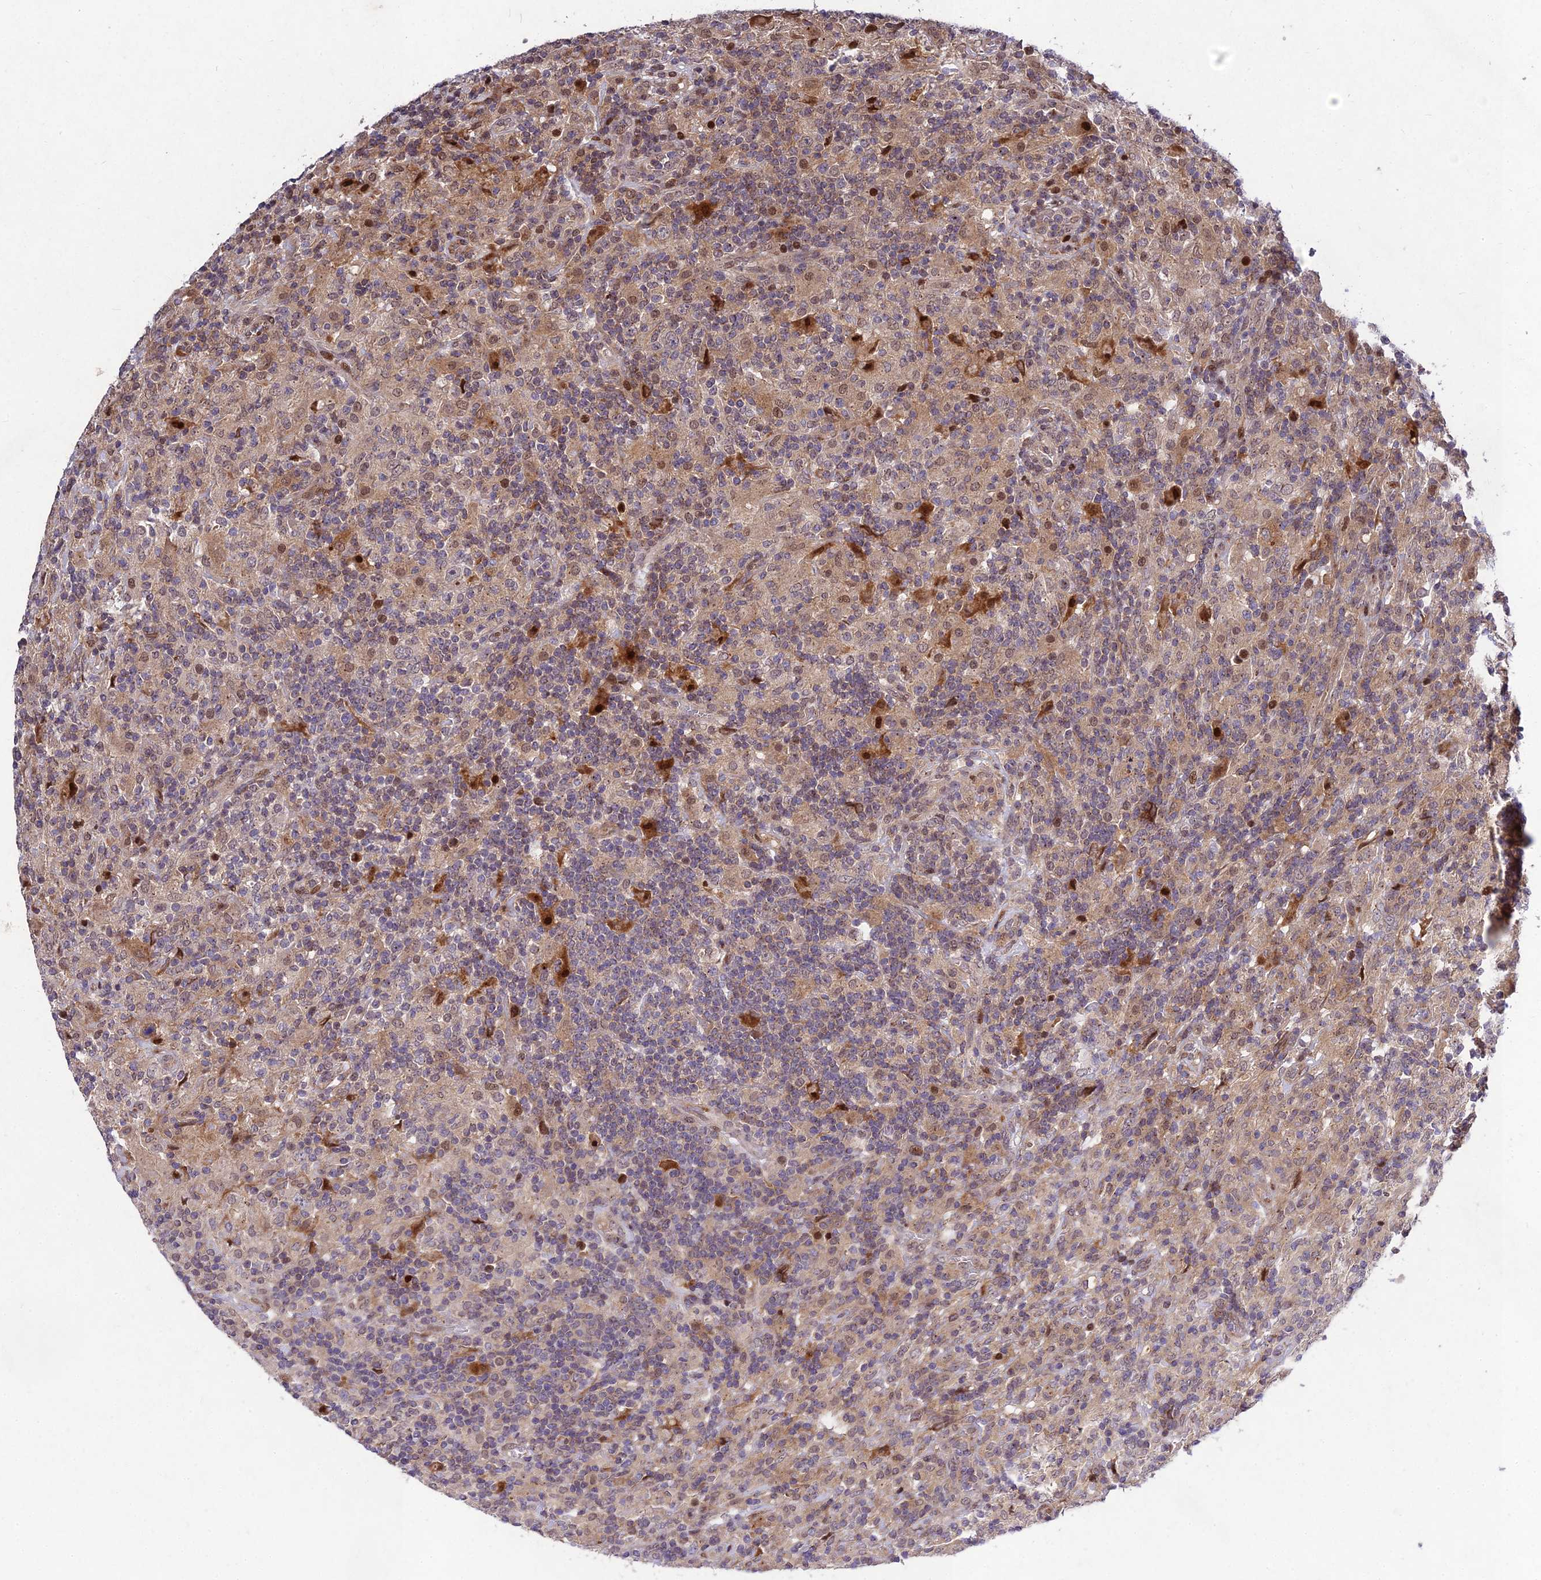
{"staining": {"intensity": "negative", "quantity": "none", "location": "none"}, "tissue": "lymphoma", "cell_type": "Tumor cells", "image_type": "cancer", "snomed": [{"axis": "morphology", "description": "Hodgkin's disease, NOS"}, {"axis": "topography", "description": "Lymph node"}], "caption": "Micrograph shows no protein staining in tumor cells of Hodgkin's disease tissue.", "gene": "MKKS", "patient": {"sex": "male", "age": 70}}